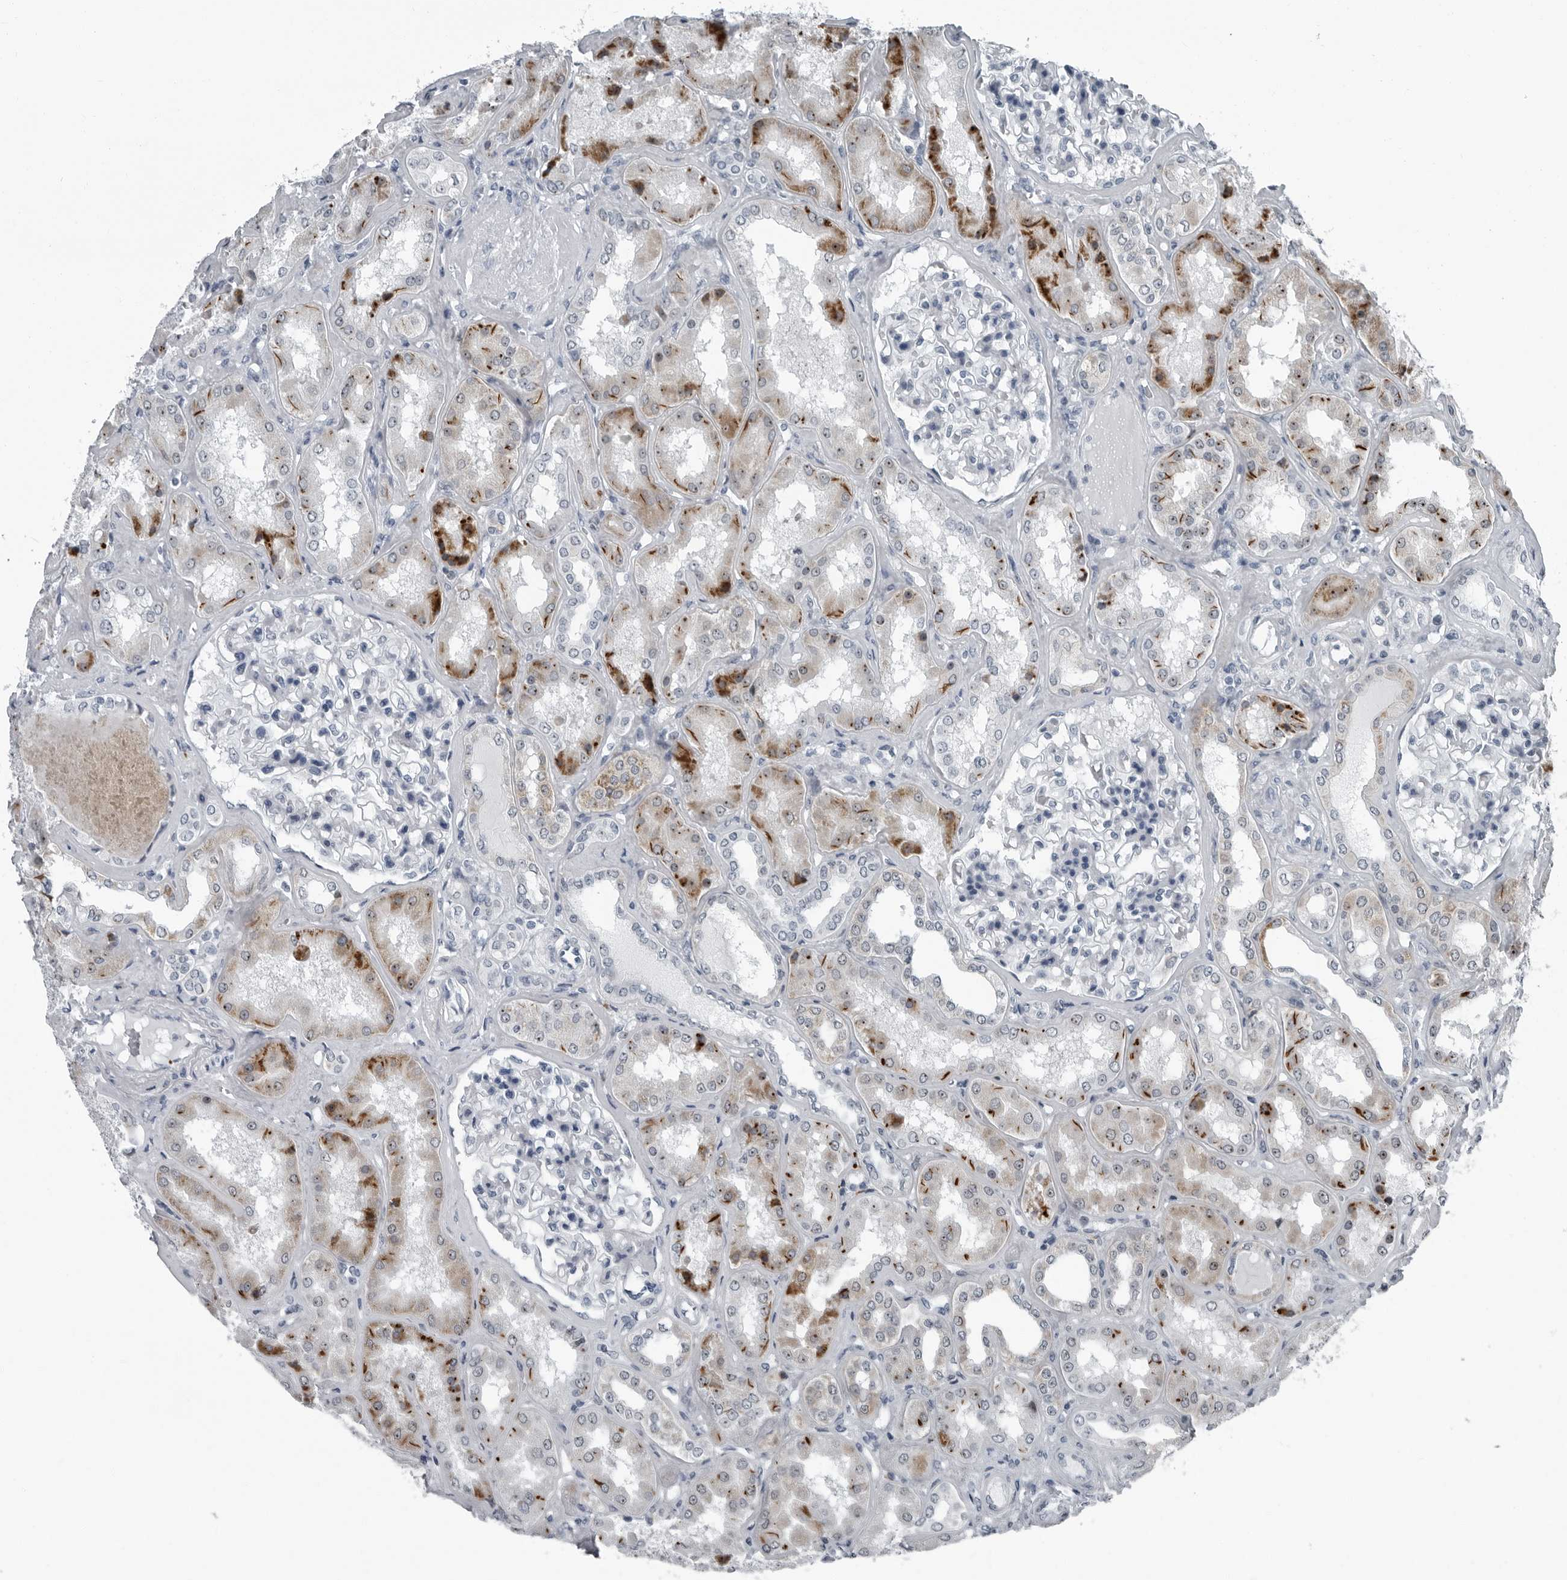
{"staining": {"intensity": "negative", "quantity": "none", "location": "none"}, "tissue": "kidney", "cell_type": "Cells in glomeruli", "image_type": "normal", "snomed": [{"axis": "morphology", "description": "Normal tissue, NOS"}, {"axis": "topography", "description": "Kidney"}], "caption": "Cells in glomeruli are negative for protein expression in benign human kidney.", "gene": "PDCD11", "patient": {"sex": "female", "age": 56}}